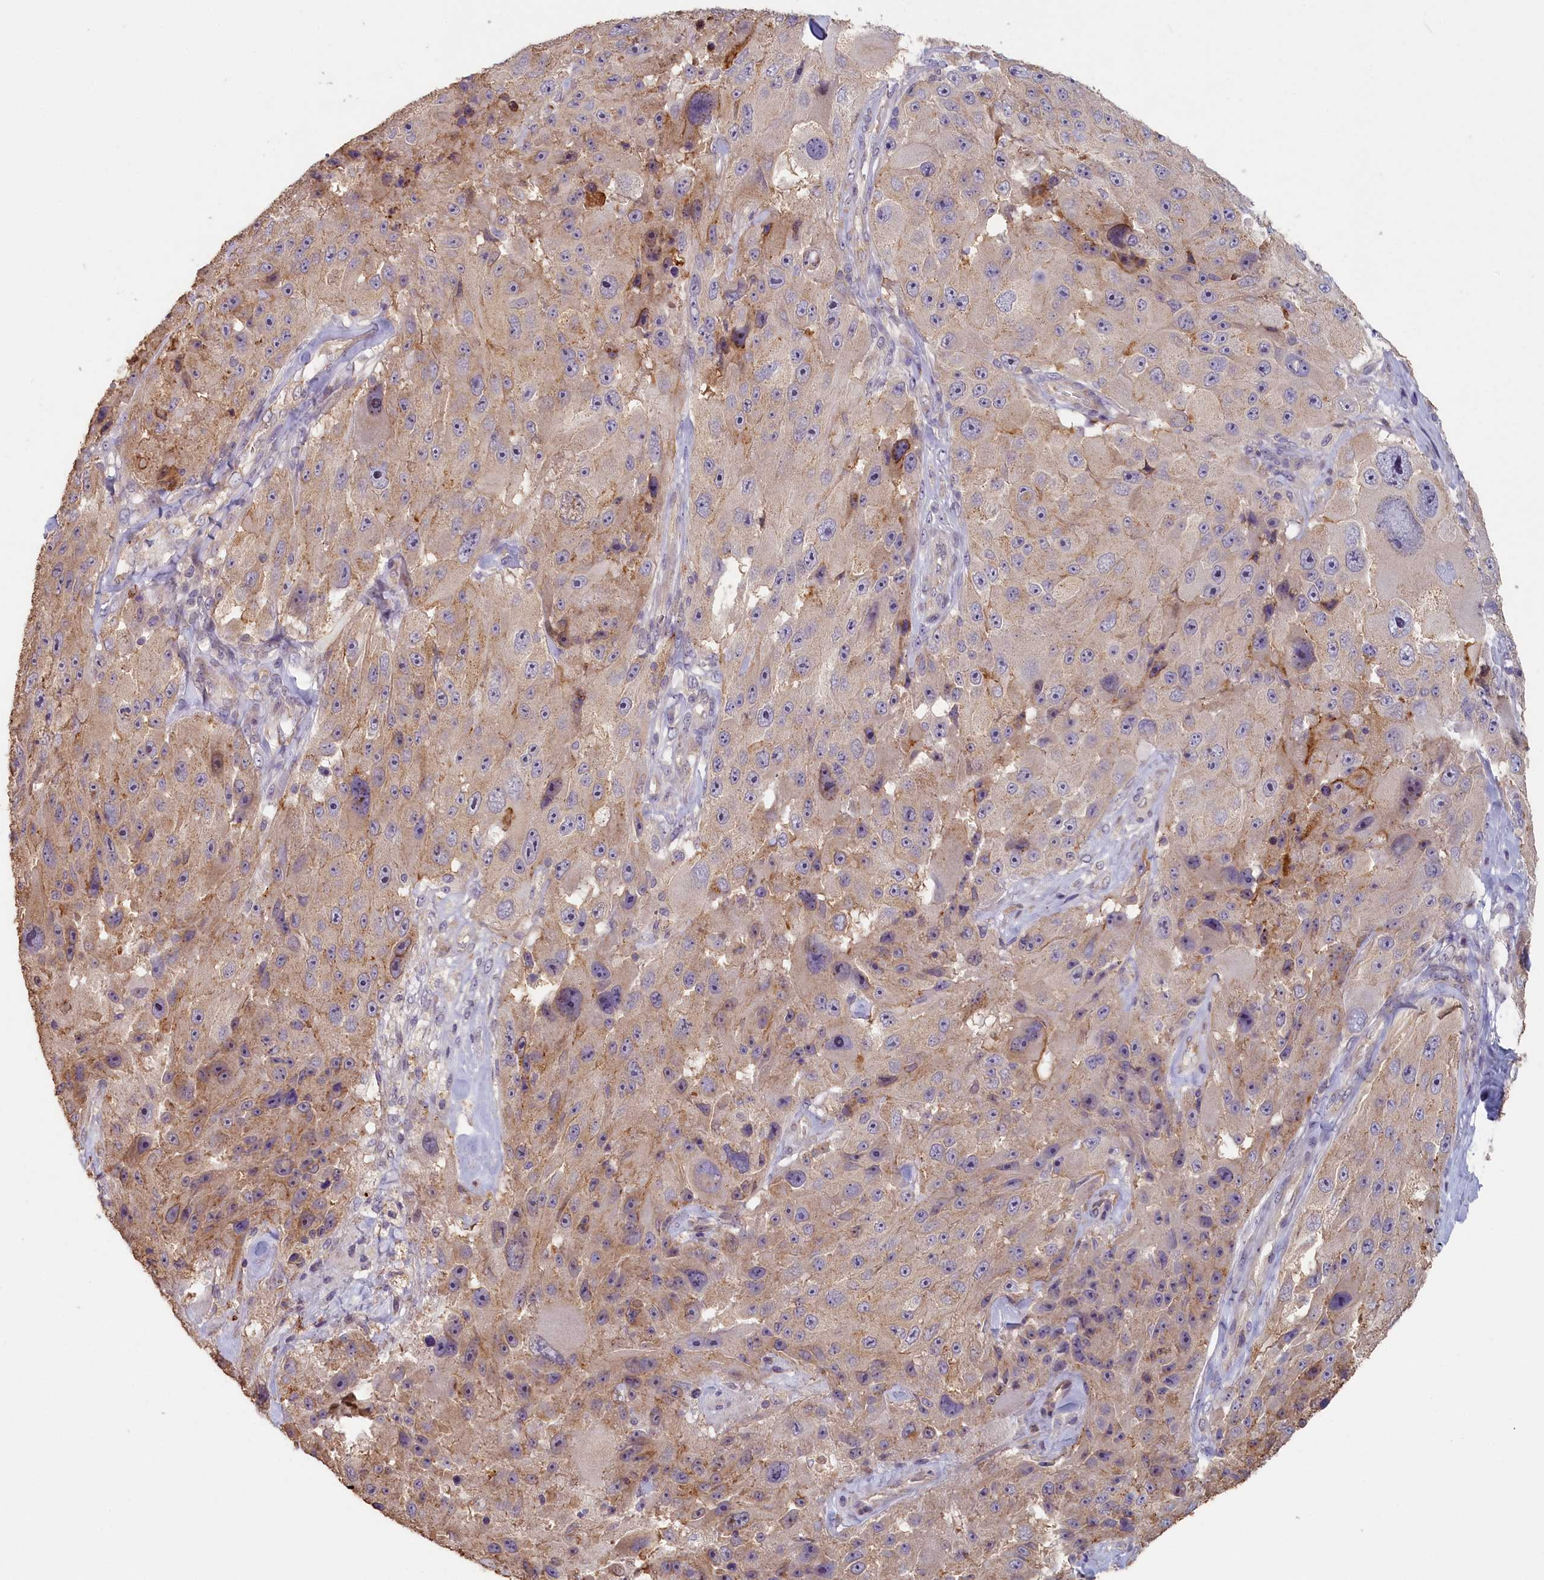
{"staining": {"intensity": "weak", "quantity": "25%-75%", "location": "cytoplasmic/membranous"}, "tissue": "melanoma", "cell_type": "Tumor cells", "image_type": "cancer", "snomed": [{"axis": "morphology", "description": "Malignant melanoma, Metastatic site"}, {"axis": "topography", "description": "Lymph node"}], "caption": "Tumor cells exhibit weak cytoplasmic/membranous positivity in about 25%-75% of cells in malignant melanoma (metastatic site).", "gene": "STX16", "patient": {"sex": "male", "age": 62}}